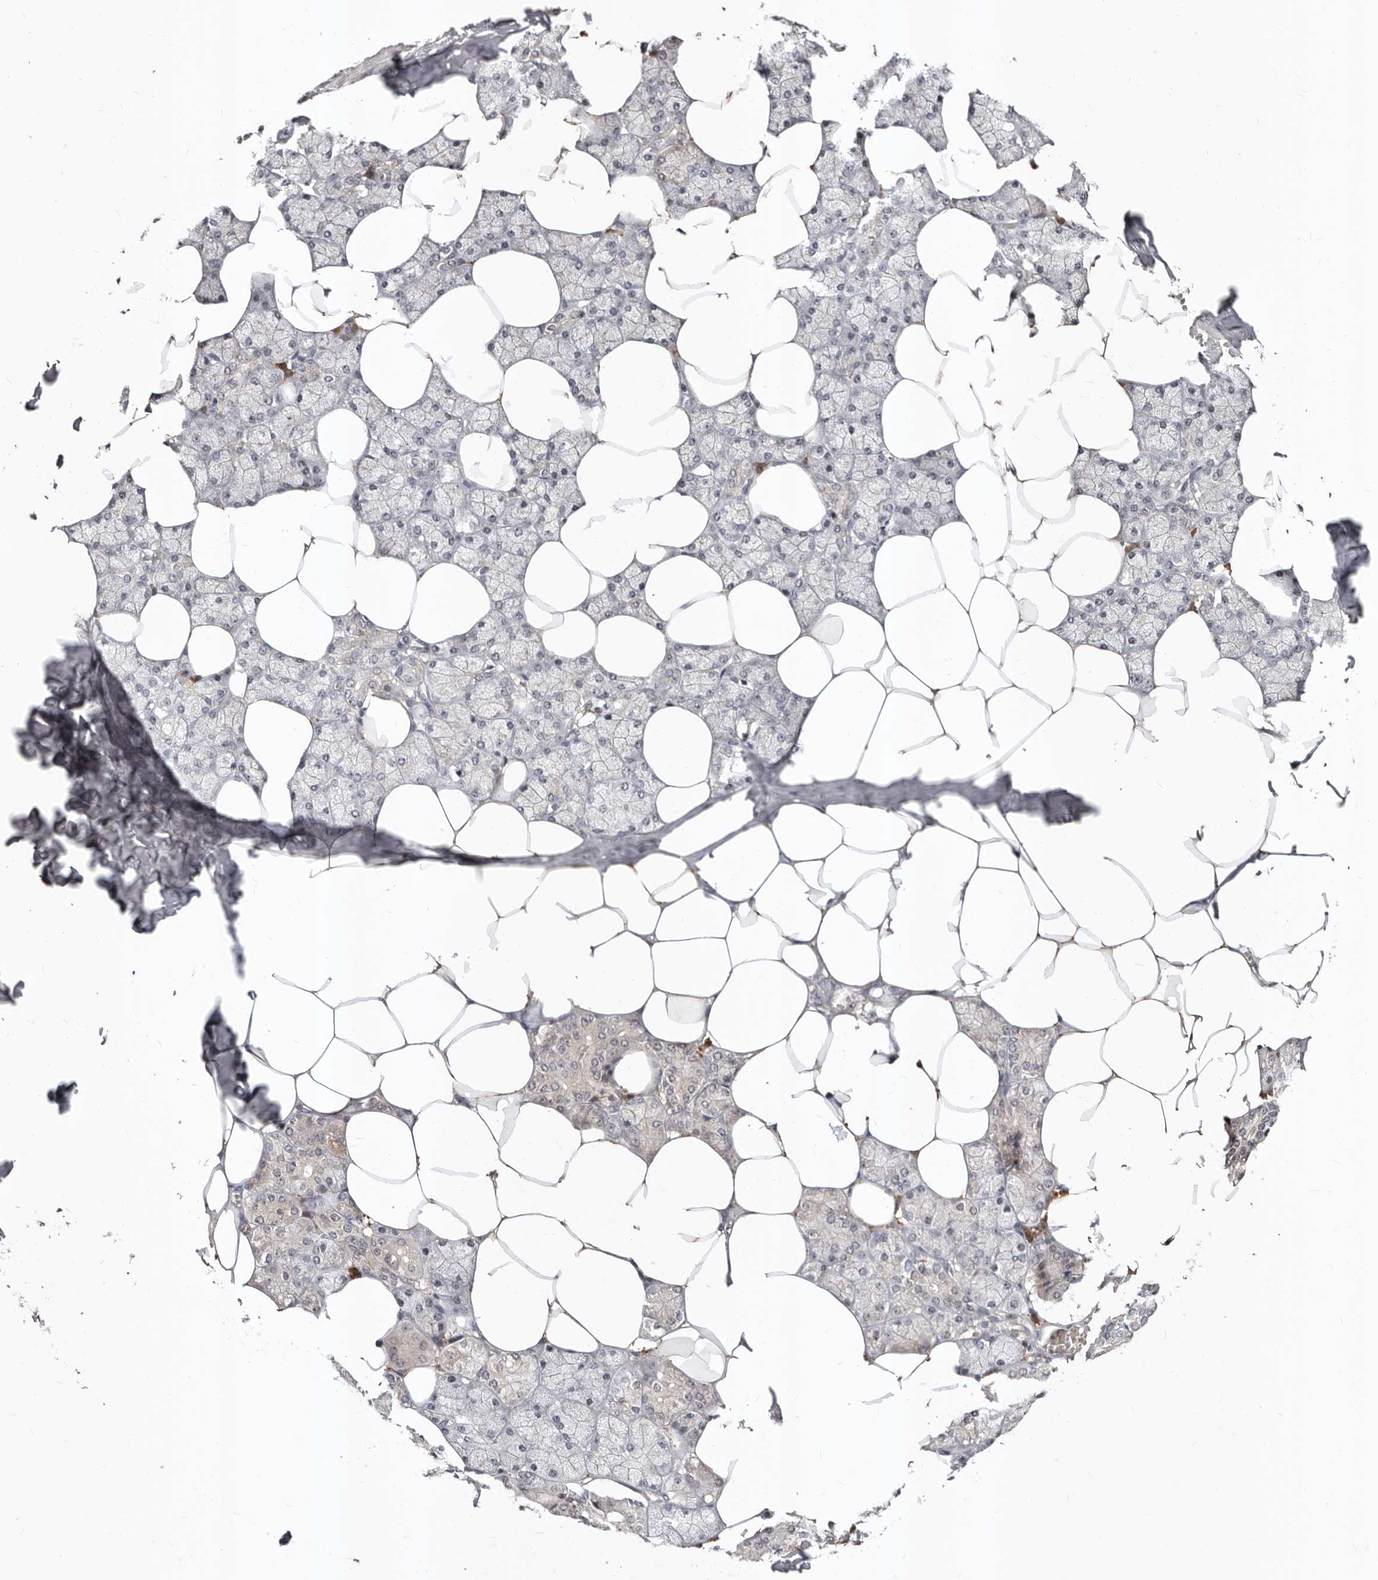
{"staining": {"intensity": "weak", "quantity": "25%-75%", "location": "cytoplasmic/membranous,nuclear"}, "tissue": "salivary gland", "cell_type": "Glandular cells", "image_type": "normal", "snomed": [{"axis": "morphology", "description": "Normal tissue, NOS"}, {"axis": "topography", "description": "Salivary gland"}], "caption": "Salivary gland was stained to show a protein in brown. There is low levels of weak cytoplasmic/membranous,nuclear positivity in approximately 25%-75% of glandular cells. (brown staining indicates protein expression, while blue staining denotes nuclei).", "gene": "APOL6", "patient": {"sex": "male", "age": 62}}